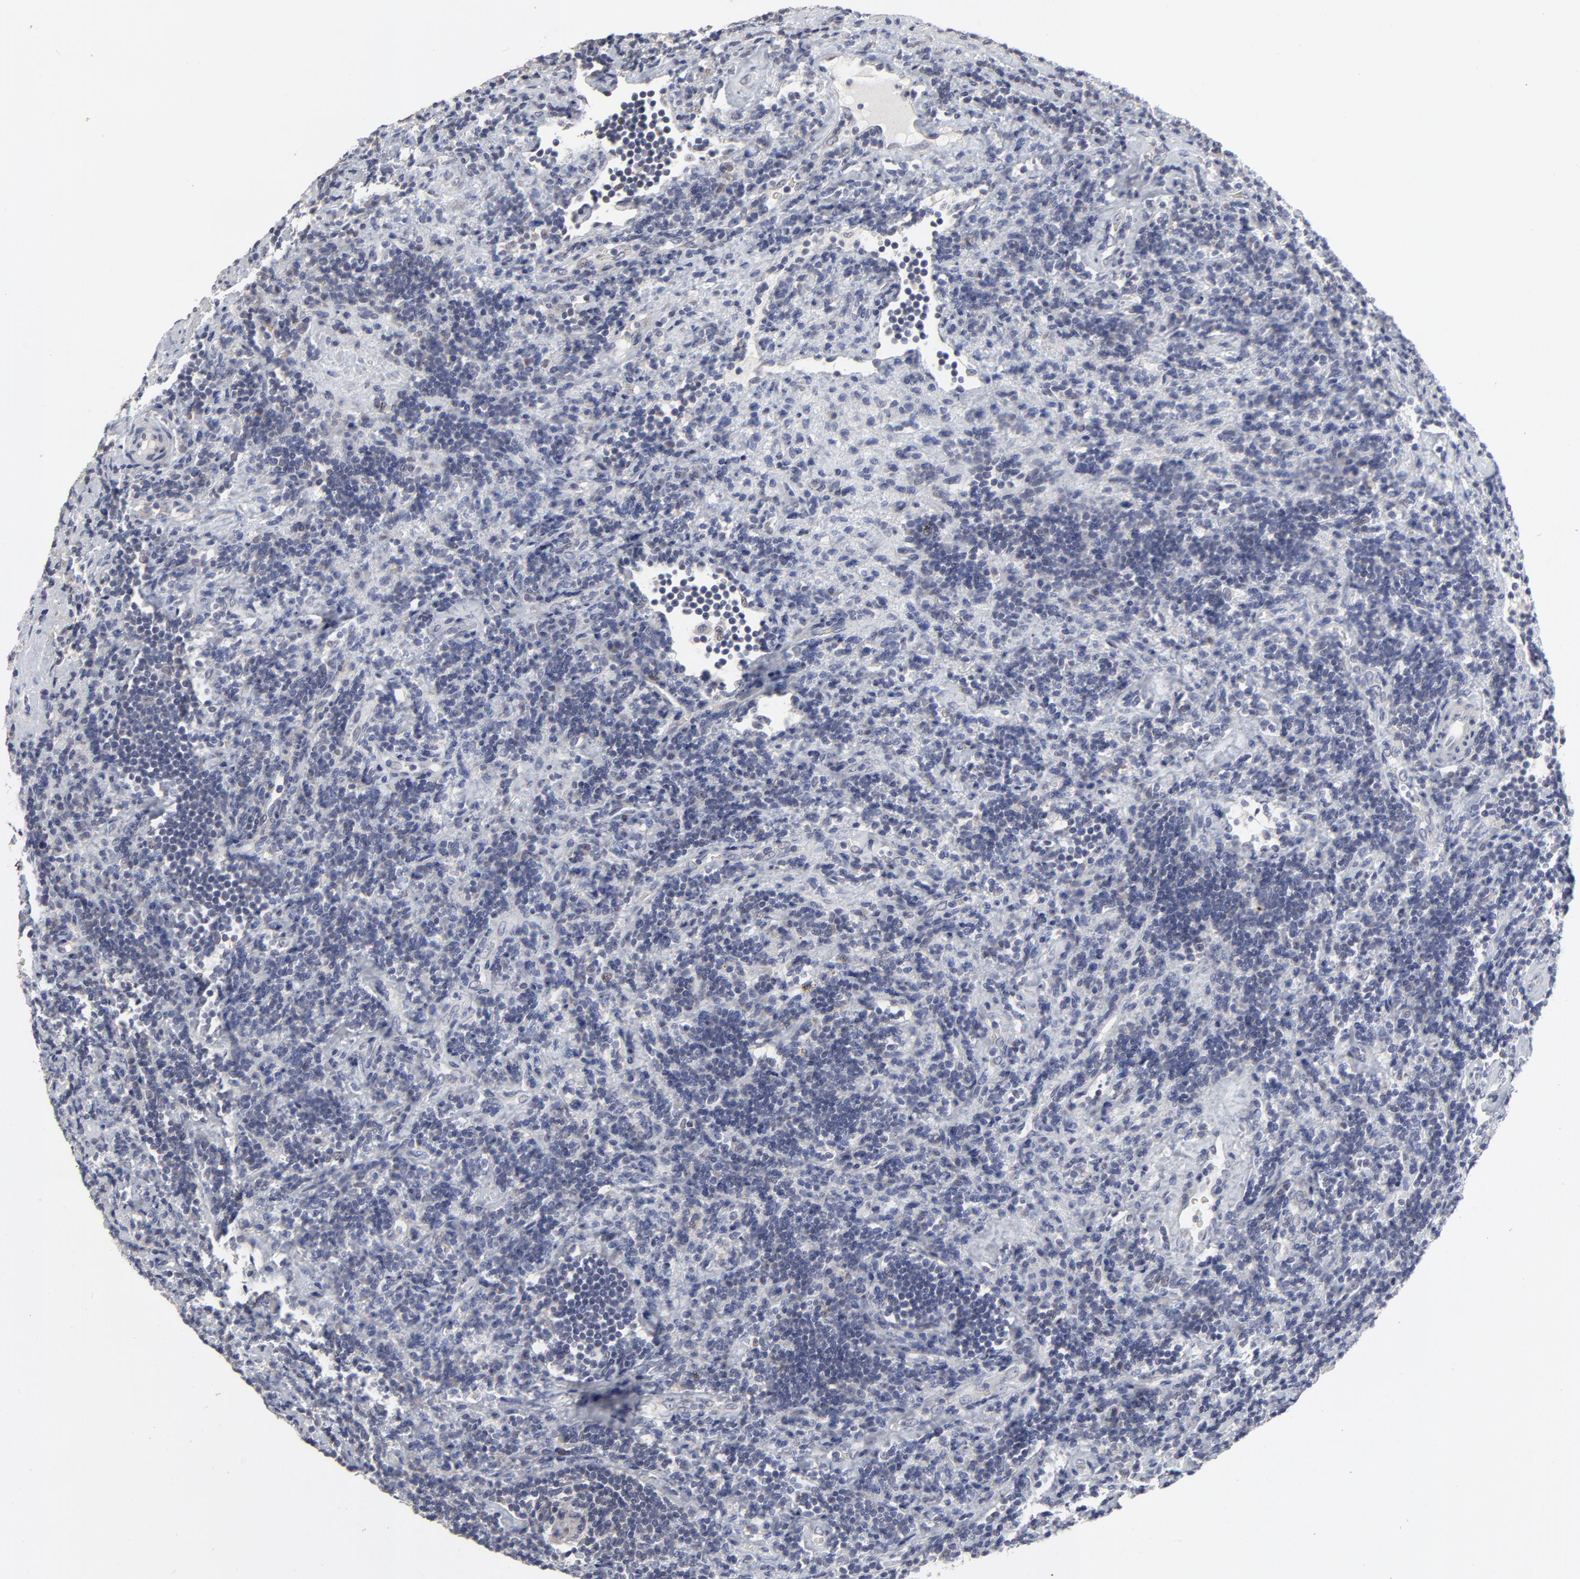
{"staining": {"intensity": "negative", "quantity": "none", "location": "none"}, "tissue": "lymphoma", "cell_type": "Tumor cells", "image_type": "cancer", "snomed": [{"axis": "morphology", "description": "Malignant lymphoma, non-Hodgkin's type, Low grade"}, {"axis": "topography", "description": "Lymph node"}], "caption": "IHC photomicrograph of low-grade malignant lymphoma, non-Hodgkin's type stained for a protein (brown), which demonstrates no staining in tumor cells.", "gene": "MAGEA10", "patient": {"sex": "male", "age": 70}}